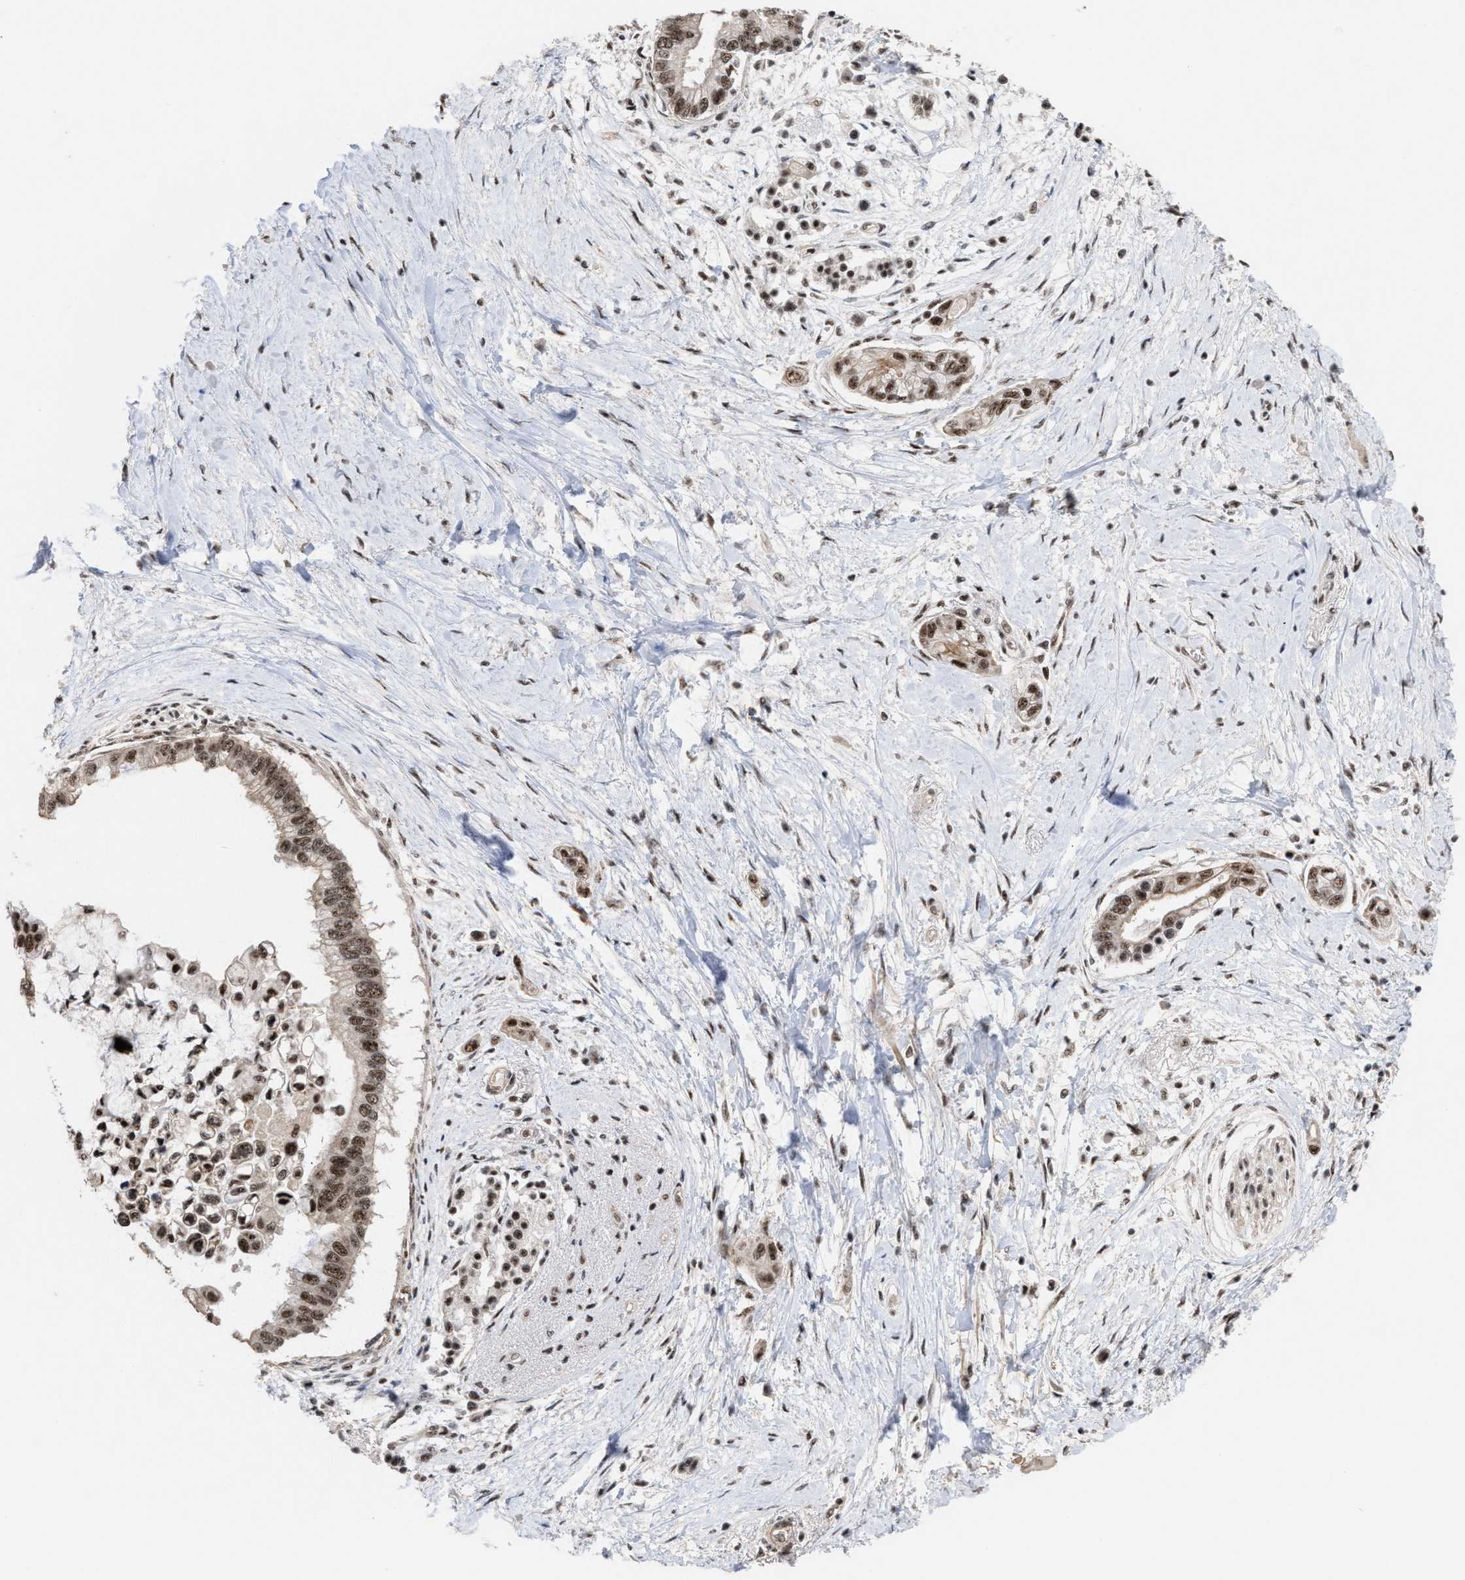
{"staining": {"intensity": "strong", "quantity": ">75%", "location": "nuclear"}, "tissue": "pancreatic cancer", "cell_type": "Tumor cells", "image_type": "cancer", "snomed": [{"axis": "morphology", "description": "Adenocarcinoma, NOS"}, {"axis": "topography", "description": "Pancreas"}], "caption": "Pancreatic adenocarcinoma tissue shows strong nuclear staining in approximately >75% of tumor cells", "gene": "EIF4A3", "patient": {"sex": "male", "age": 59}}